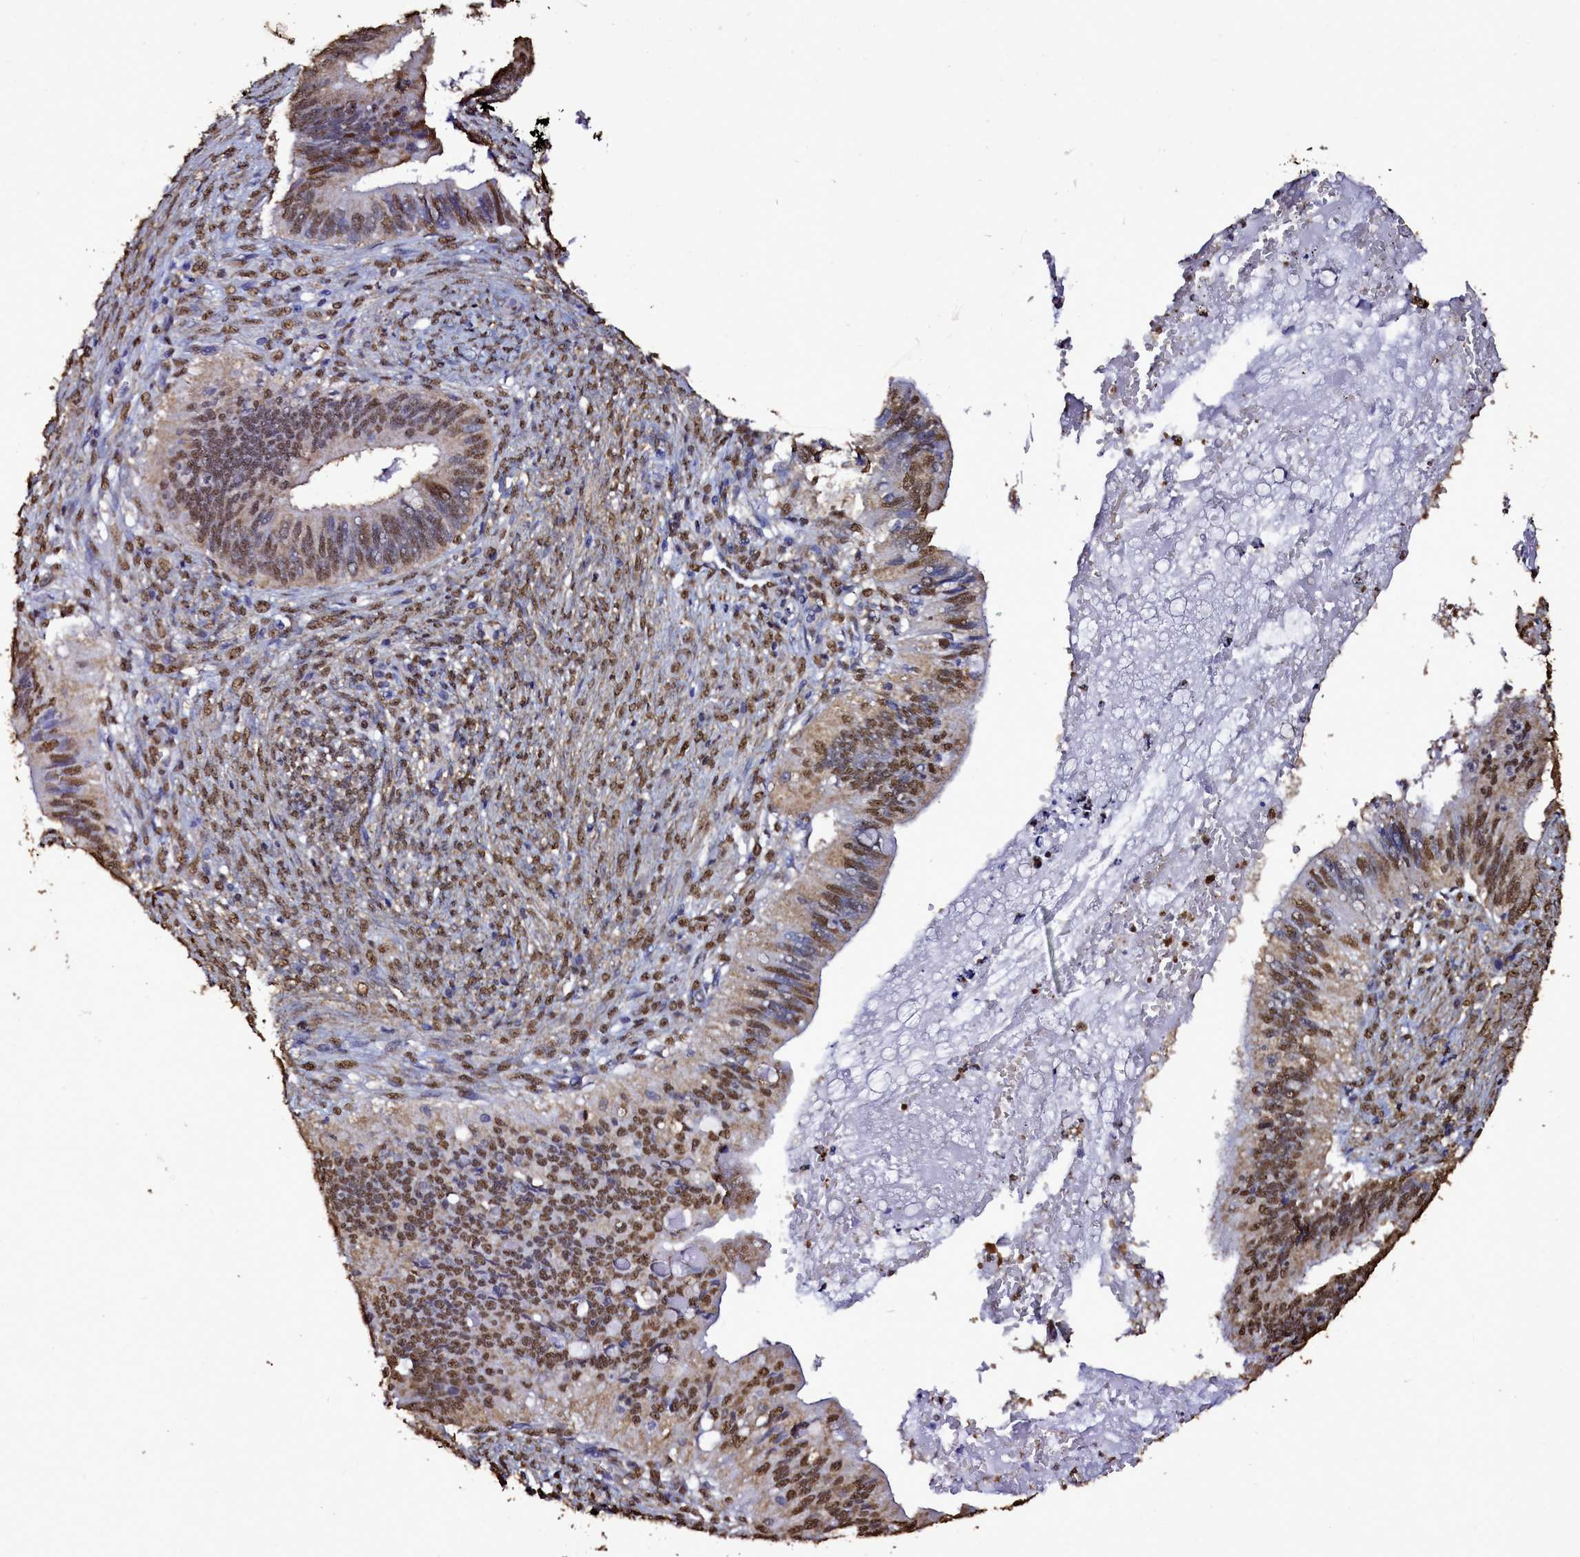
{"staining": {"intensity": "strong", "quantity": ">75%", "location": "nuclear"}, "tissue": "cervical cancer", "cell_type": "Tumor cells", "image_type": "cancer", "snomed": [{"axis": "morphology", "description": "Adenocarcinoma, NOS"}, {"axis": "topography", "description": "Cervix"}], "caption": "IHC photomicrograph of human adenocarcinoma (cervical) stained for a protein (brown), which shows high levels of strong nuclear staining in about >75% of tumor cells.", "gene": "TRIP6", "patient": {"sex": "female", "age": 42}}